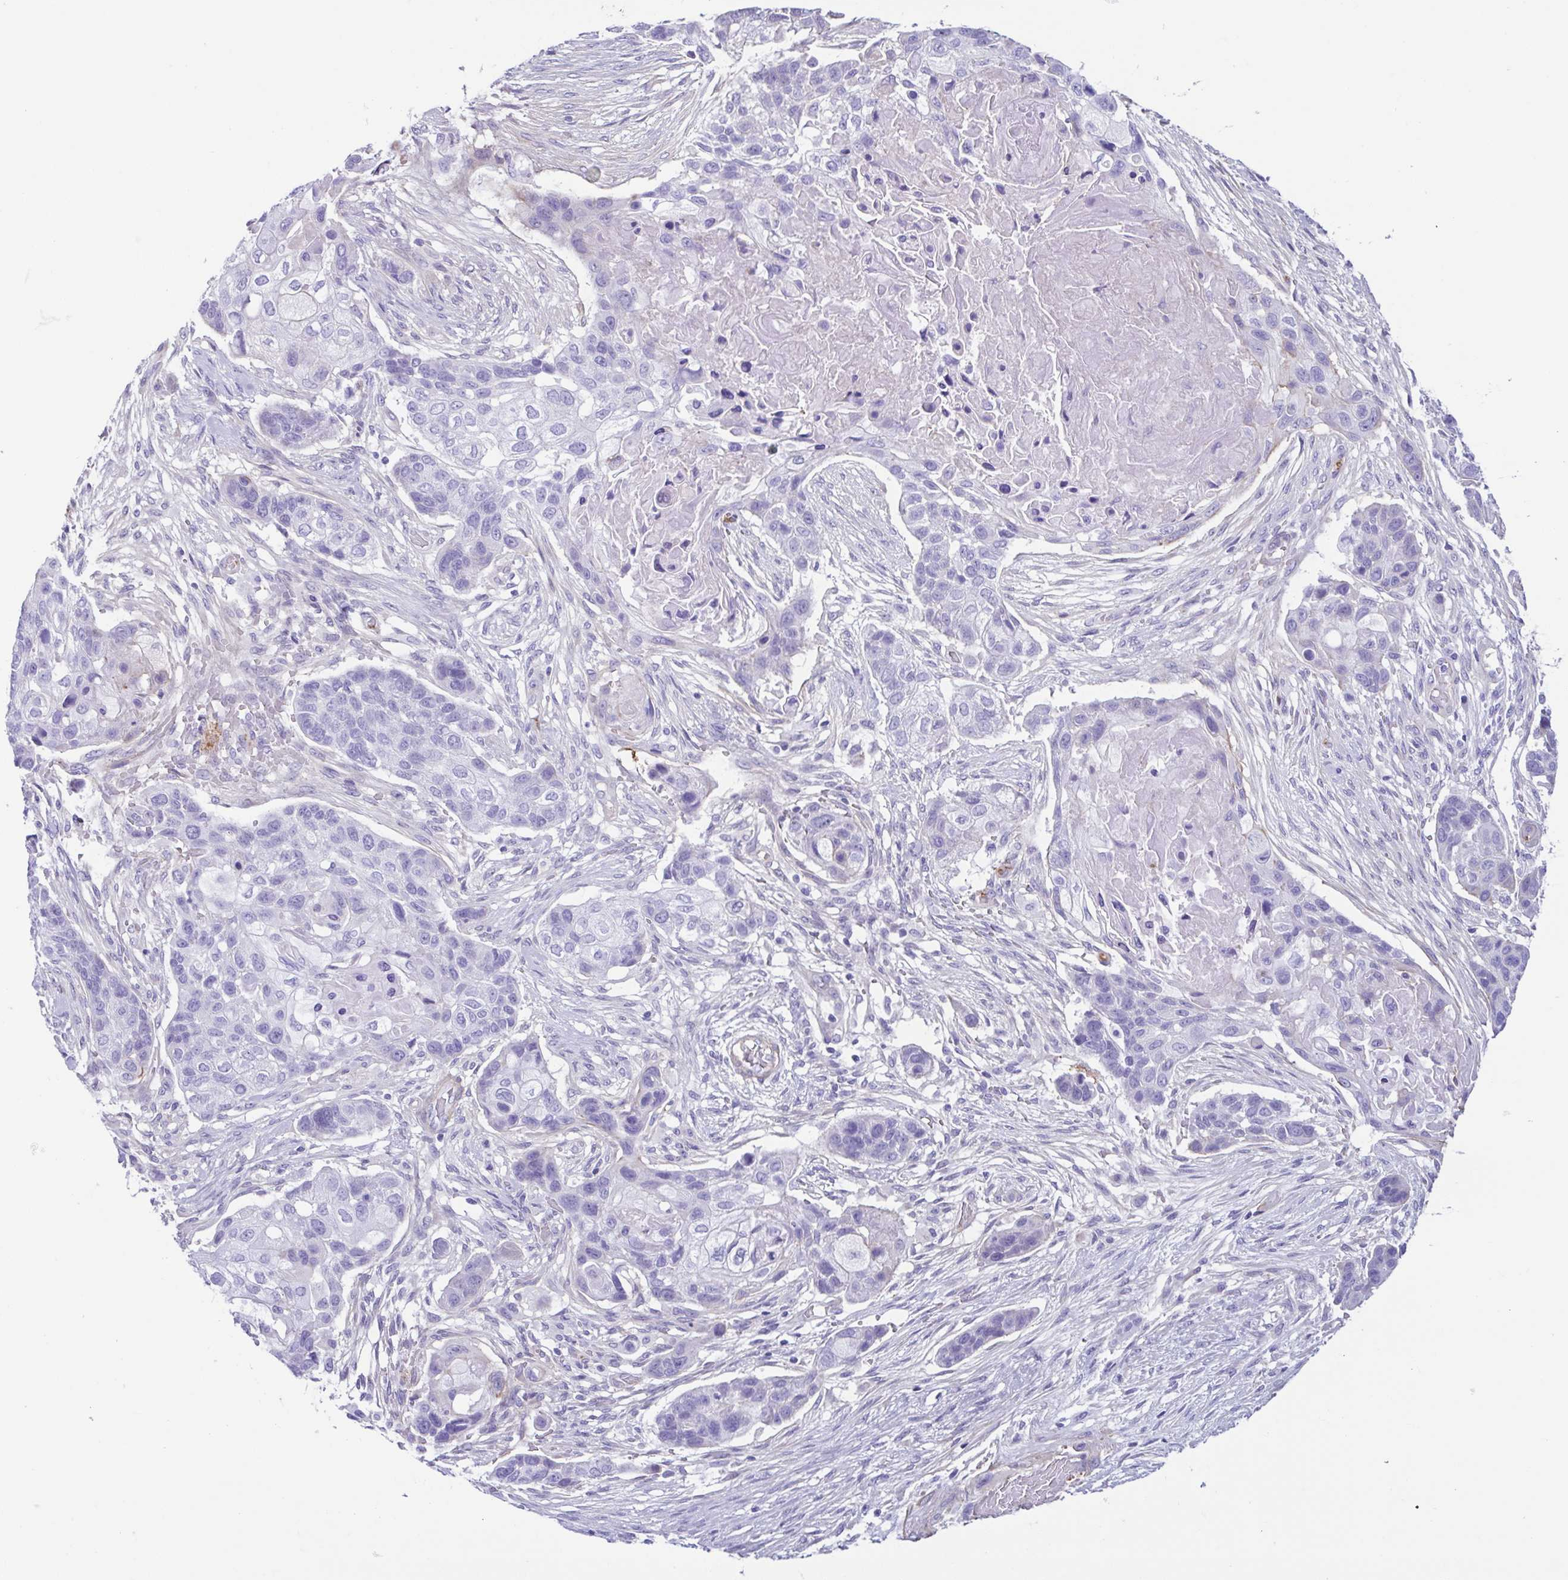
{"staining": {"intensity": "negative", "quantity": "none", "location": "none"}, "tissue": "lung cancer", "cell_type": "Tumor cells", "image_type": "cancer", "snomed": [{"axis": "morphology", "description": "Squamous cell carcinoma, NOS"}, {"axis": "topography", "description": "Lung"}], "caption": "High magnification brightfield microscopy of squamous cell carcinoma (lung) stained with DAB (3,3'-diaminobenzidine) (brown) and counterstained with hematoxylin (blue): tumor cells show no significant staining.", "gene": "CYP11B1", "patient": {"sex": "male", "age": 69}}